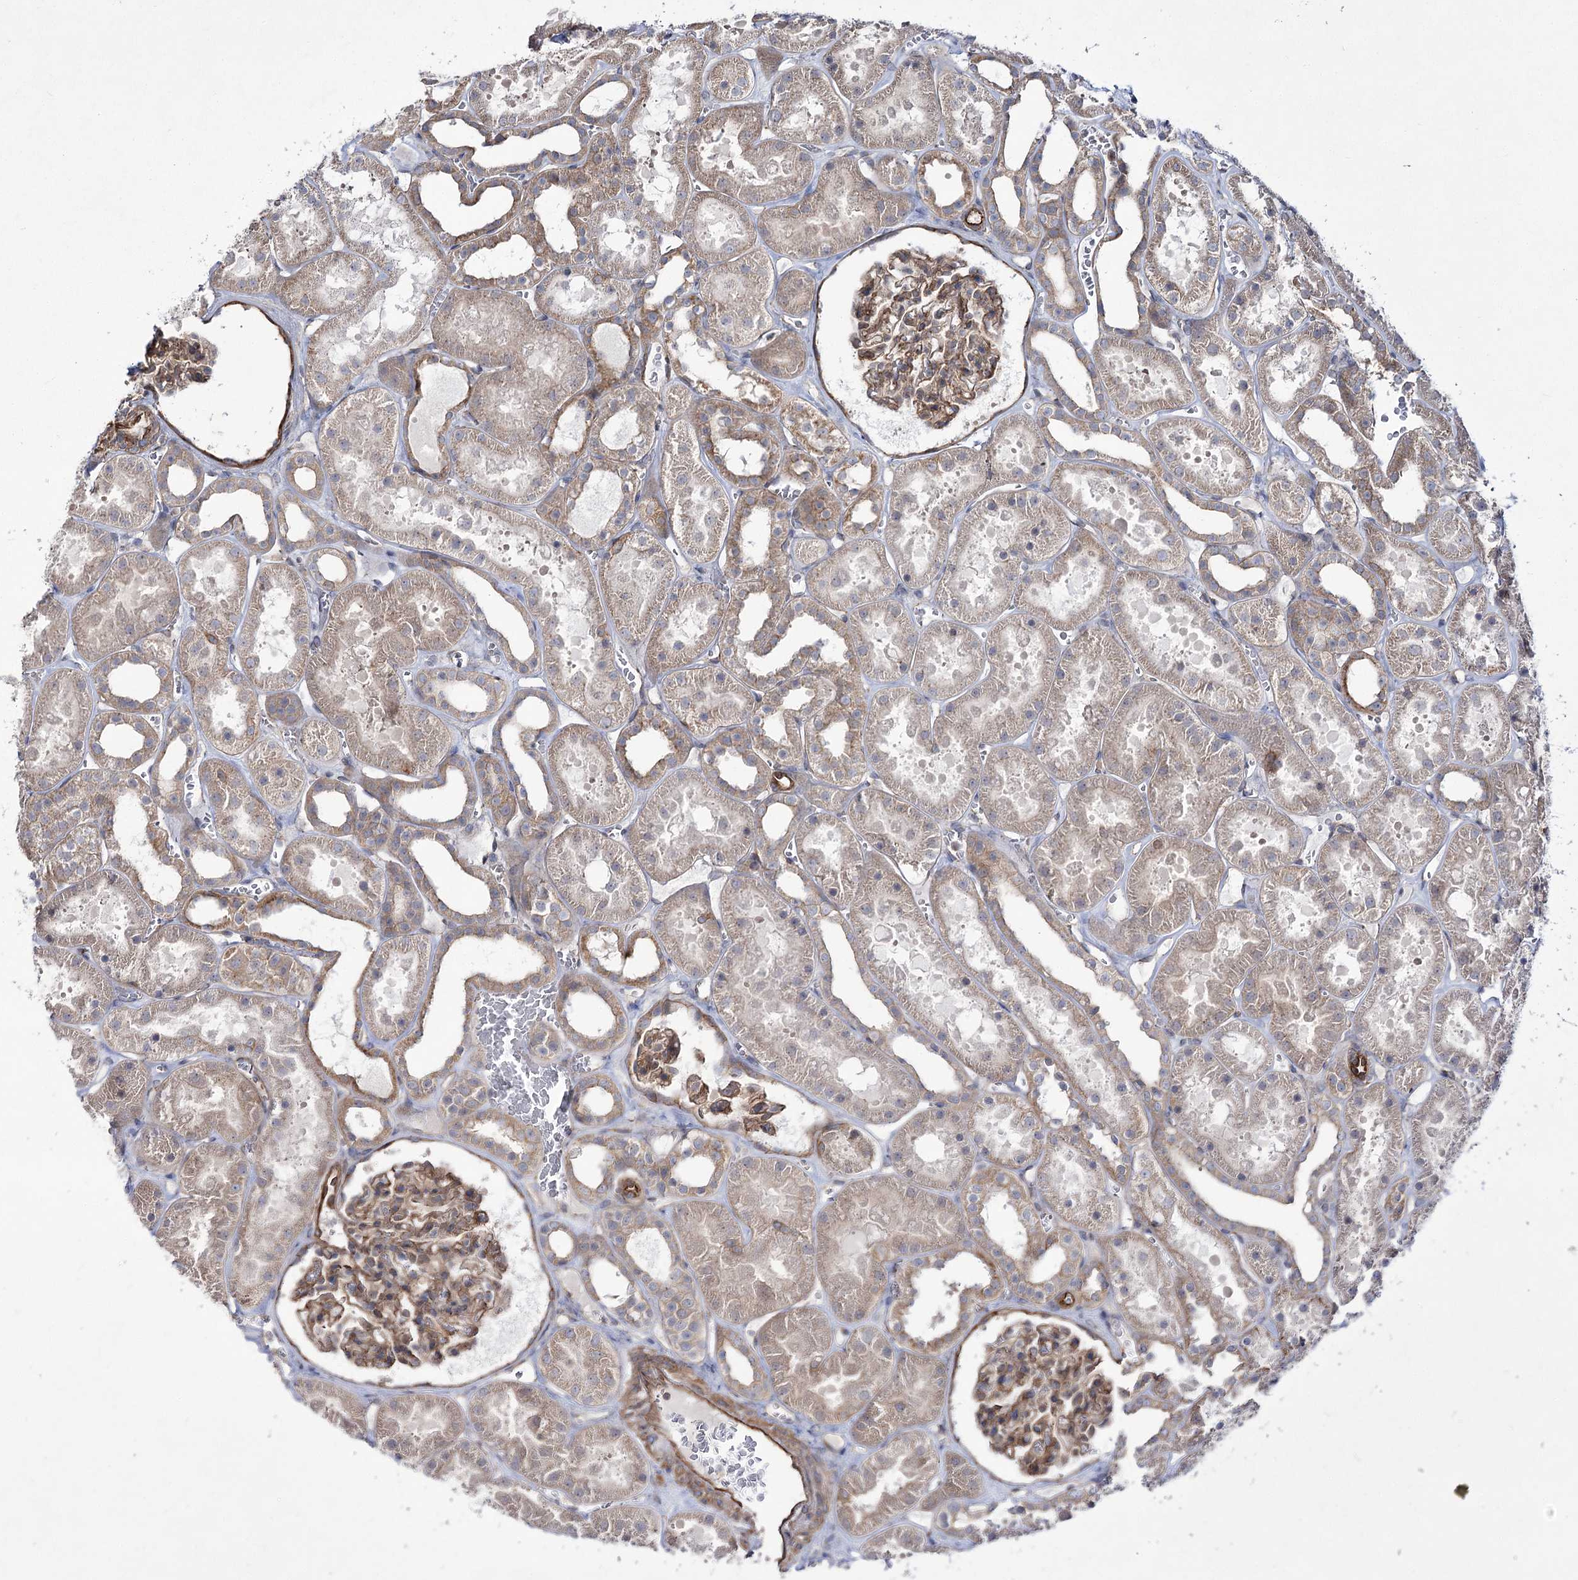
{"staining": {"intensity": "moderate", "quantity": ">75%", "location": "cytoplasmic/membranous"}, "tissue": "kidney", "cell_type": "Cells in glomeruli", "image_type": "normal", "snomed": [{"axis": "morphology", "description": "Normal tissue, NOS"}, {"axis": "topography", "description": "Kidney"}], "caption": "Moderate cytoplasmic/membranous expression for a protein is seen in about >75% of cells in glomeruli of normal kidney using immunohistochemistry (IHC).", "gene": "SH3BP5L", "patient": {"sex": "female", "age": 41}}